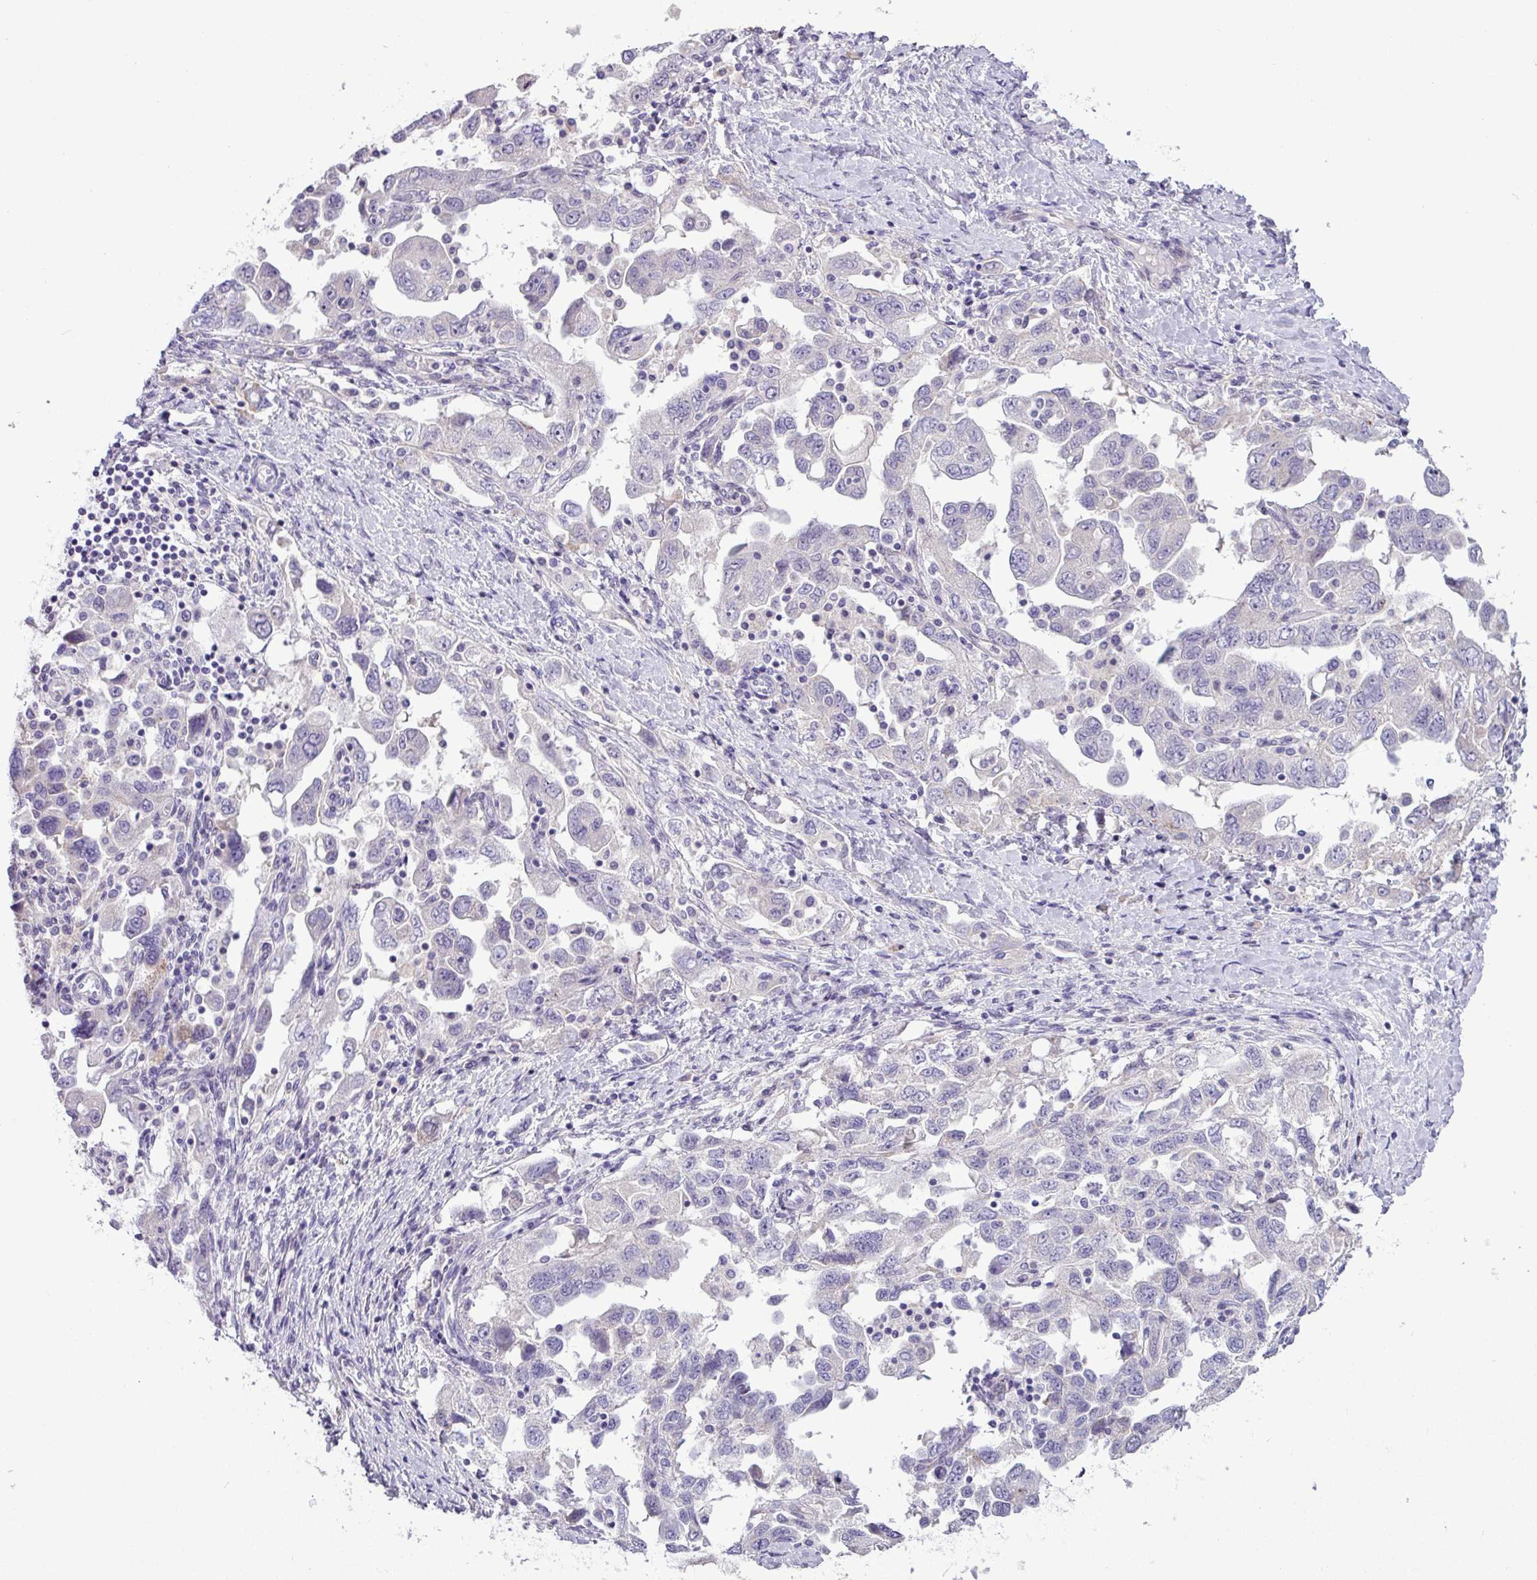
{"staining": {"intensity": "negative", "quantity": "none", "location": "none"}, "tissue": "ovarian cancer", "cell_type": "Tumor cells", "image_type": "cancer", "snomed": [{"axis": "morphology", "description": "Carcinoma, NOS"}, {"axis": "morphology", "description": "Cystadenocarcinoma, serous, NOS"}, {"axis": "topography", "description": "Ovary"}], "caption": "Immunohistochemistry (IHC) photomicrograph of human ovarian serous cystadenocarcinoma stained for a protein (brown), which demonstrates no expression in tumor cells. (DAB immunohistochemistry (IHC), high magnification).", "gene": "PNLDC1", "patient": {"sex": "female", "age": 69}}